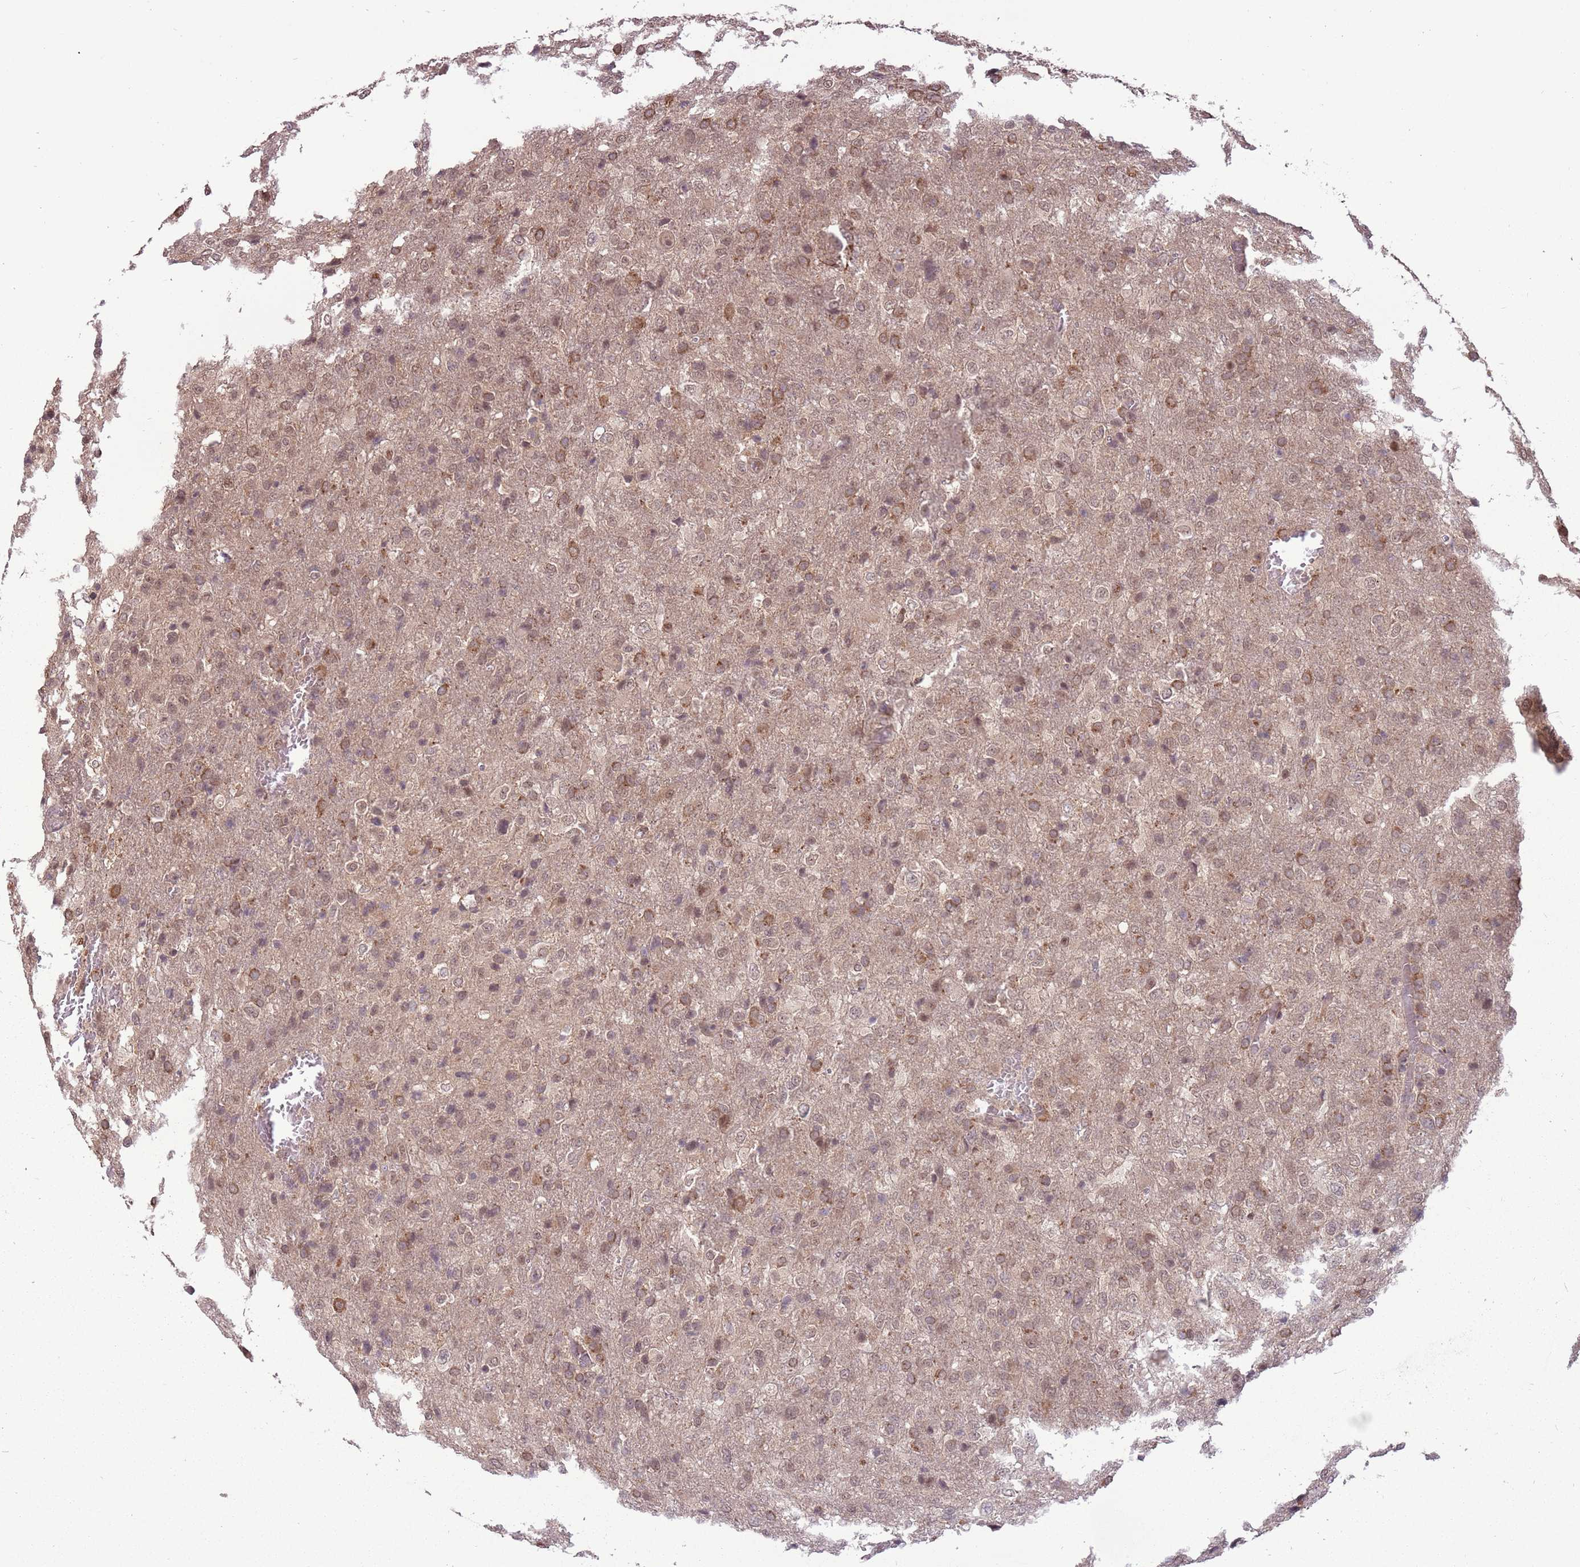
{"staining": {"intensity": "moderate", "quantity": "25%-75%", "location": "cytoplasmic/membranous"}, "tissue": "glioma", "cell_type": "Tumor cells", "image_type": "cancer", "snomed": [{"axis": "morphology", "description": "Glioma, malignant, High grade"}, {"axis": "topography", "description": "Brain"}], "caption": "Human malignant glioma (high-grade) stained with a brown dye exhibits moderate cytoplasmic/membranous positive expression in about 25%-75% of tumor cells.", "gene": "ADAMTS3", "patient": {"sex": "female", "age": 74}}